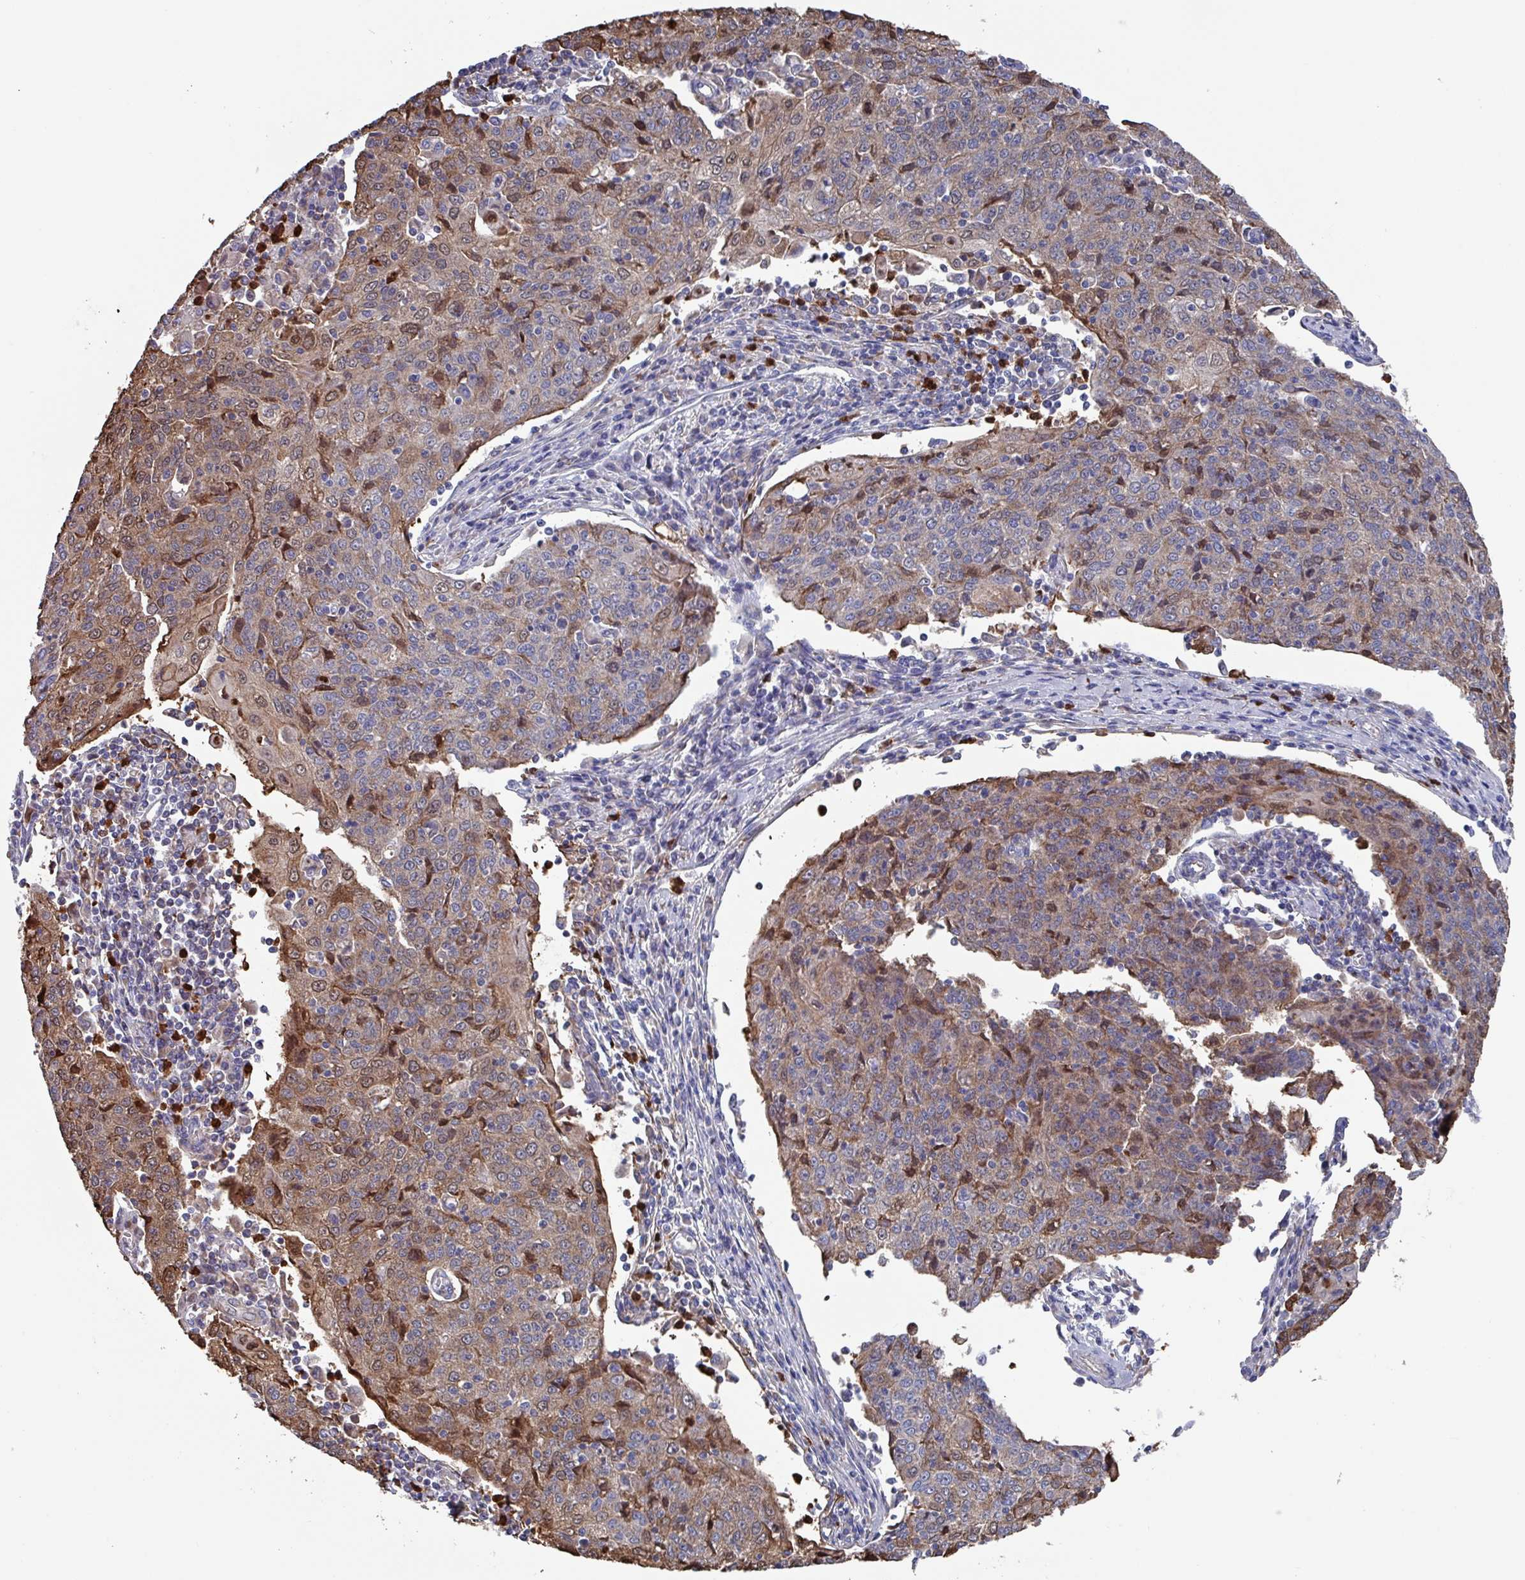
{"staining": {"intensity": "moderate", "quantity": "25%-75%", "location": "cytoplasmic/membranous"}, "tissue": "cervical cancer", "cell_type": "Tumor cells", "image_type": "cancer", "snomed": [{"axis": "morphology", "description": "Squamous cell carcinoma, NOS"}, {"axis": "topography", "description": "Cervix"}], "caption": "About 25%-75% of tumor cells in cervical squamous cell carcinoma display moderate cytoplasmic/membranous protein positivity as visualized by brown immunohistochemical staining.", "gene": "UQCC2", "patient": {"sex": "female", "age": 48}}